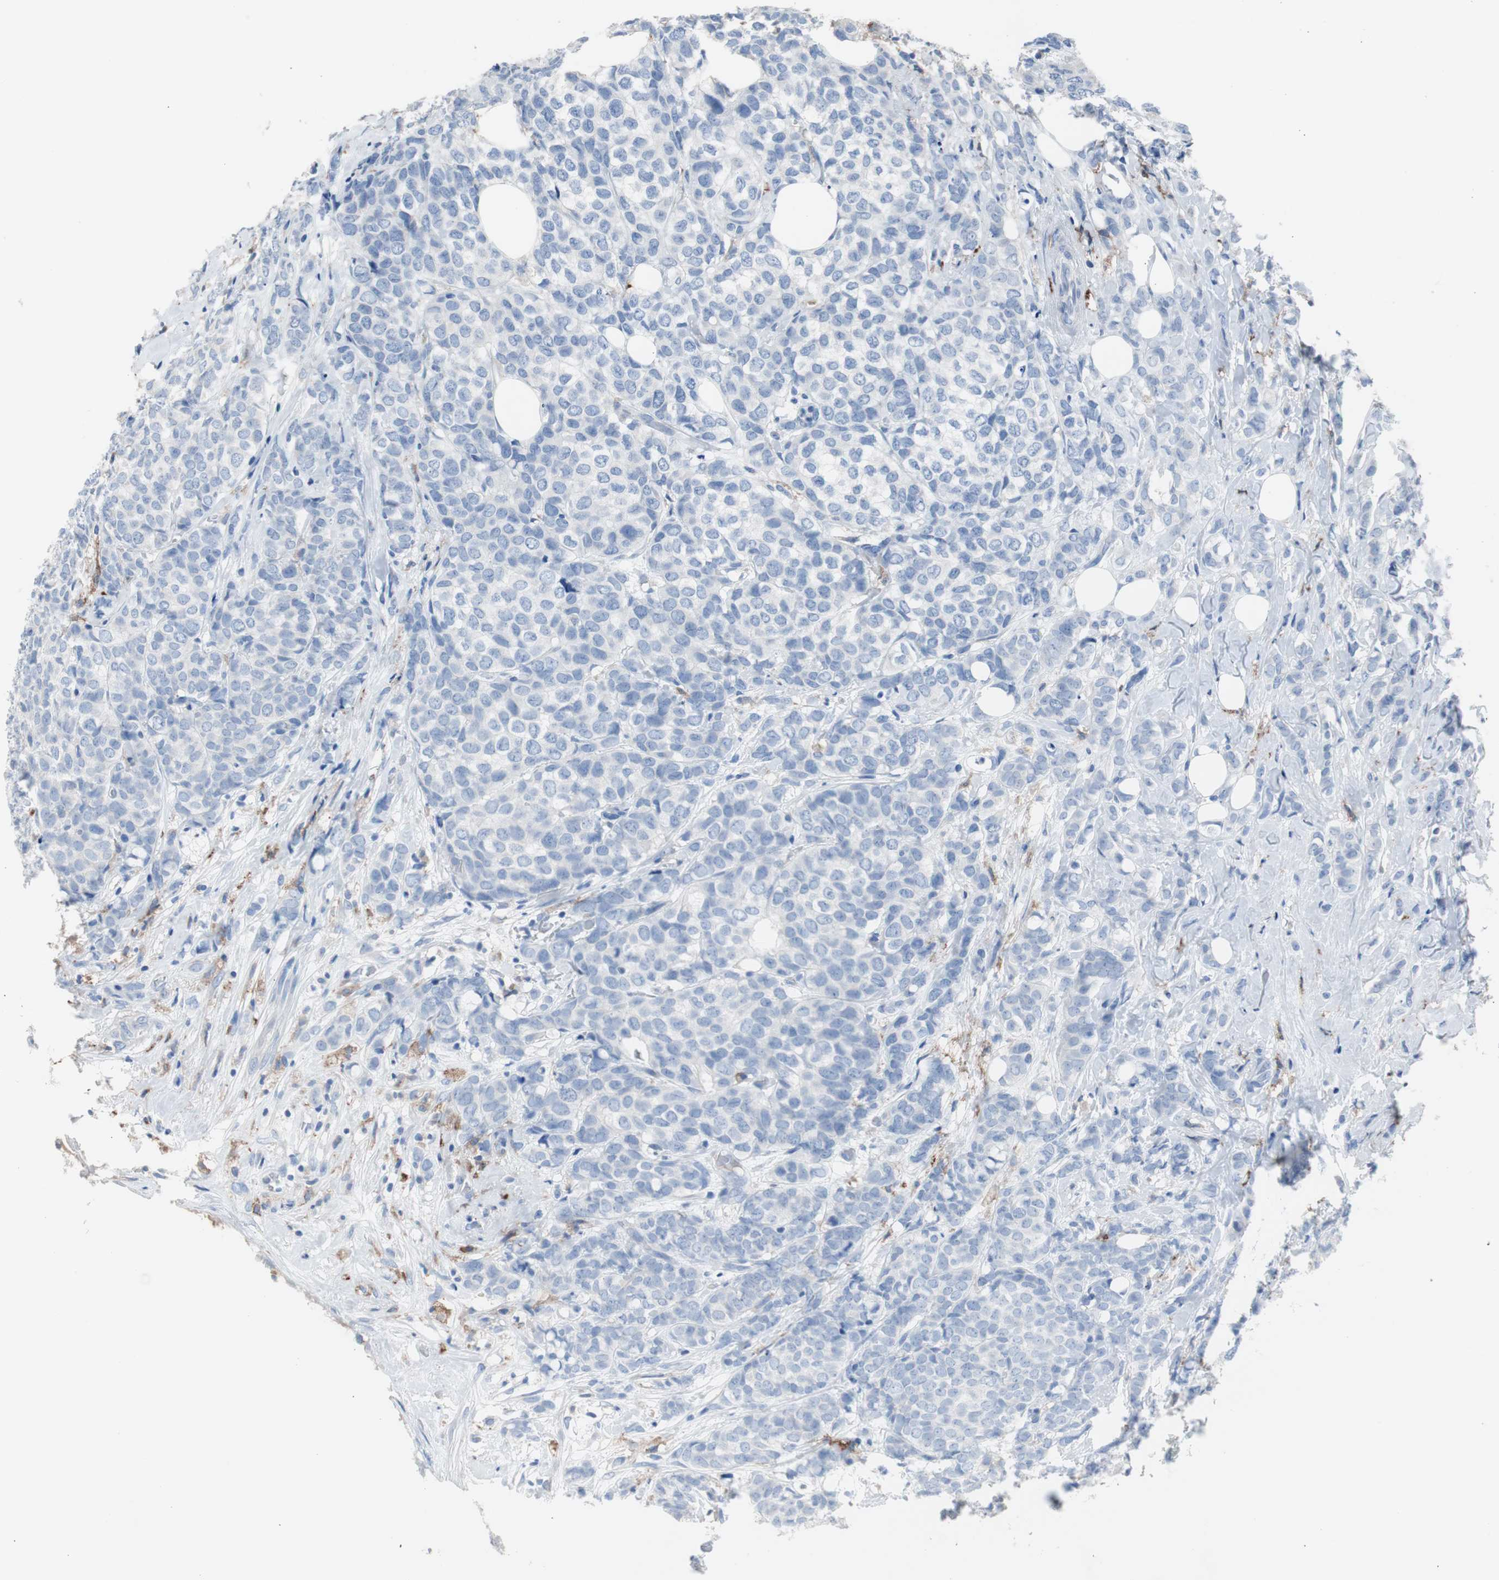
{"staining": {"intensity": "negative", "quantity": "none", "location": "none"}, "tissue": "breast cancer", "cell_type": "Tumor cells", "image_type": "cancer", "snomed": [{"axis": "morphology", "description": "Lobular carcinoma"}, {"axis": "topography", "description": "Breast"}], "caption": "Immunohistochemical staining of lobular carcinoma (breast) displays no significant staining in tumor cells. (Immunohistochemistry (ihc), brightfield microscopy, high magnification).", "gene": "FCGR2B", "patient": {"sex": "female", "age": 60}}